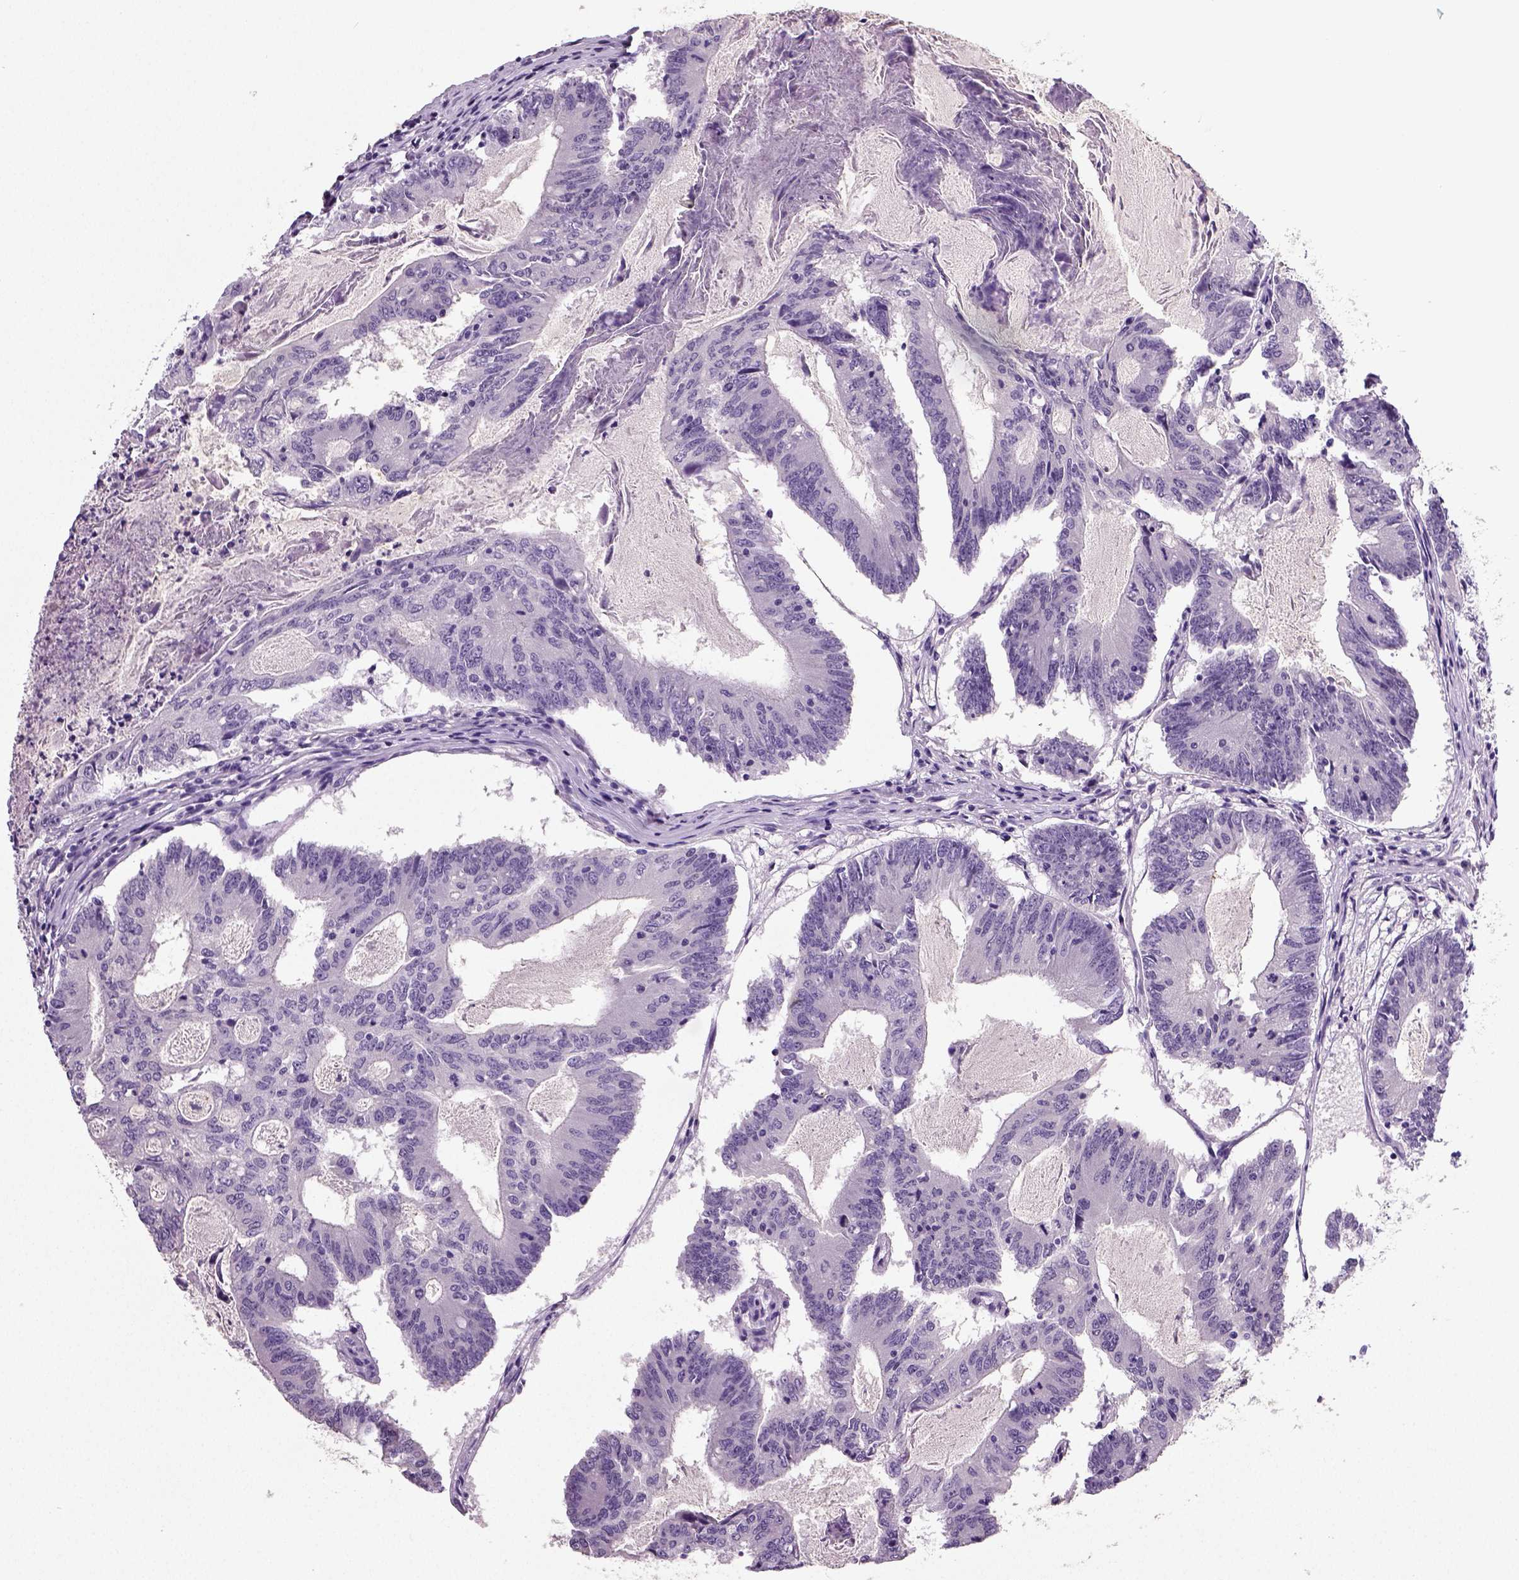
{"staining": {"intensity": "negative", "quantity": "none", "location": "none"}, "tissue": "colorectal cancer", "cell_type": "Tumor cells", "image_type": "cancer", "snomed": [{"axis": "morphology", "description": "Adenocarcinoma, NOS"}, {"axis": "topography", "description": "Colon"}], "caption": "There is no significant staining in tumor cells of colorectal adenocarcinoma. The staining is performed using DAB brown chromogen with nuclei counter-stained in using hematoxylin.", "gene": "NECAB2", "patient": {"sex": "female", "age": 70}}